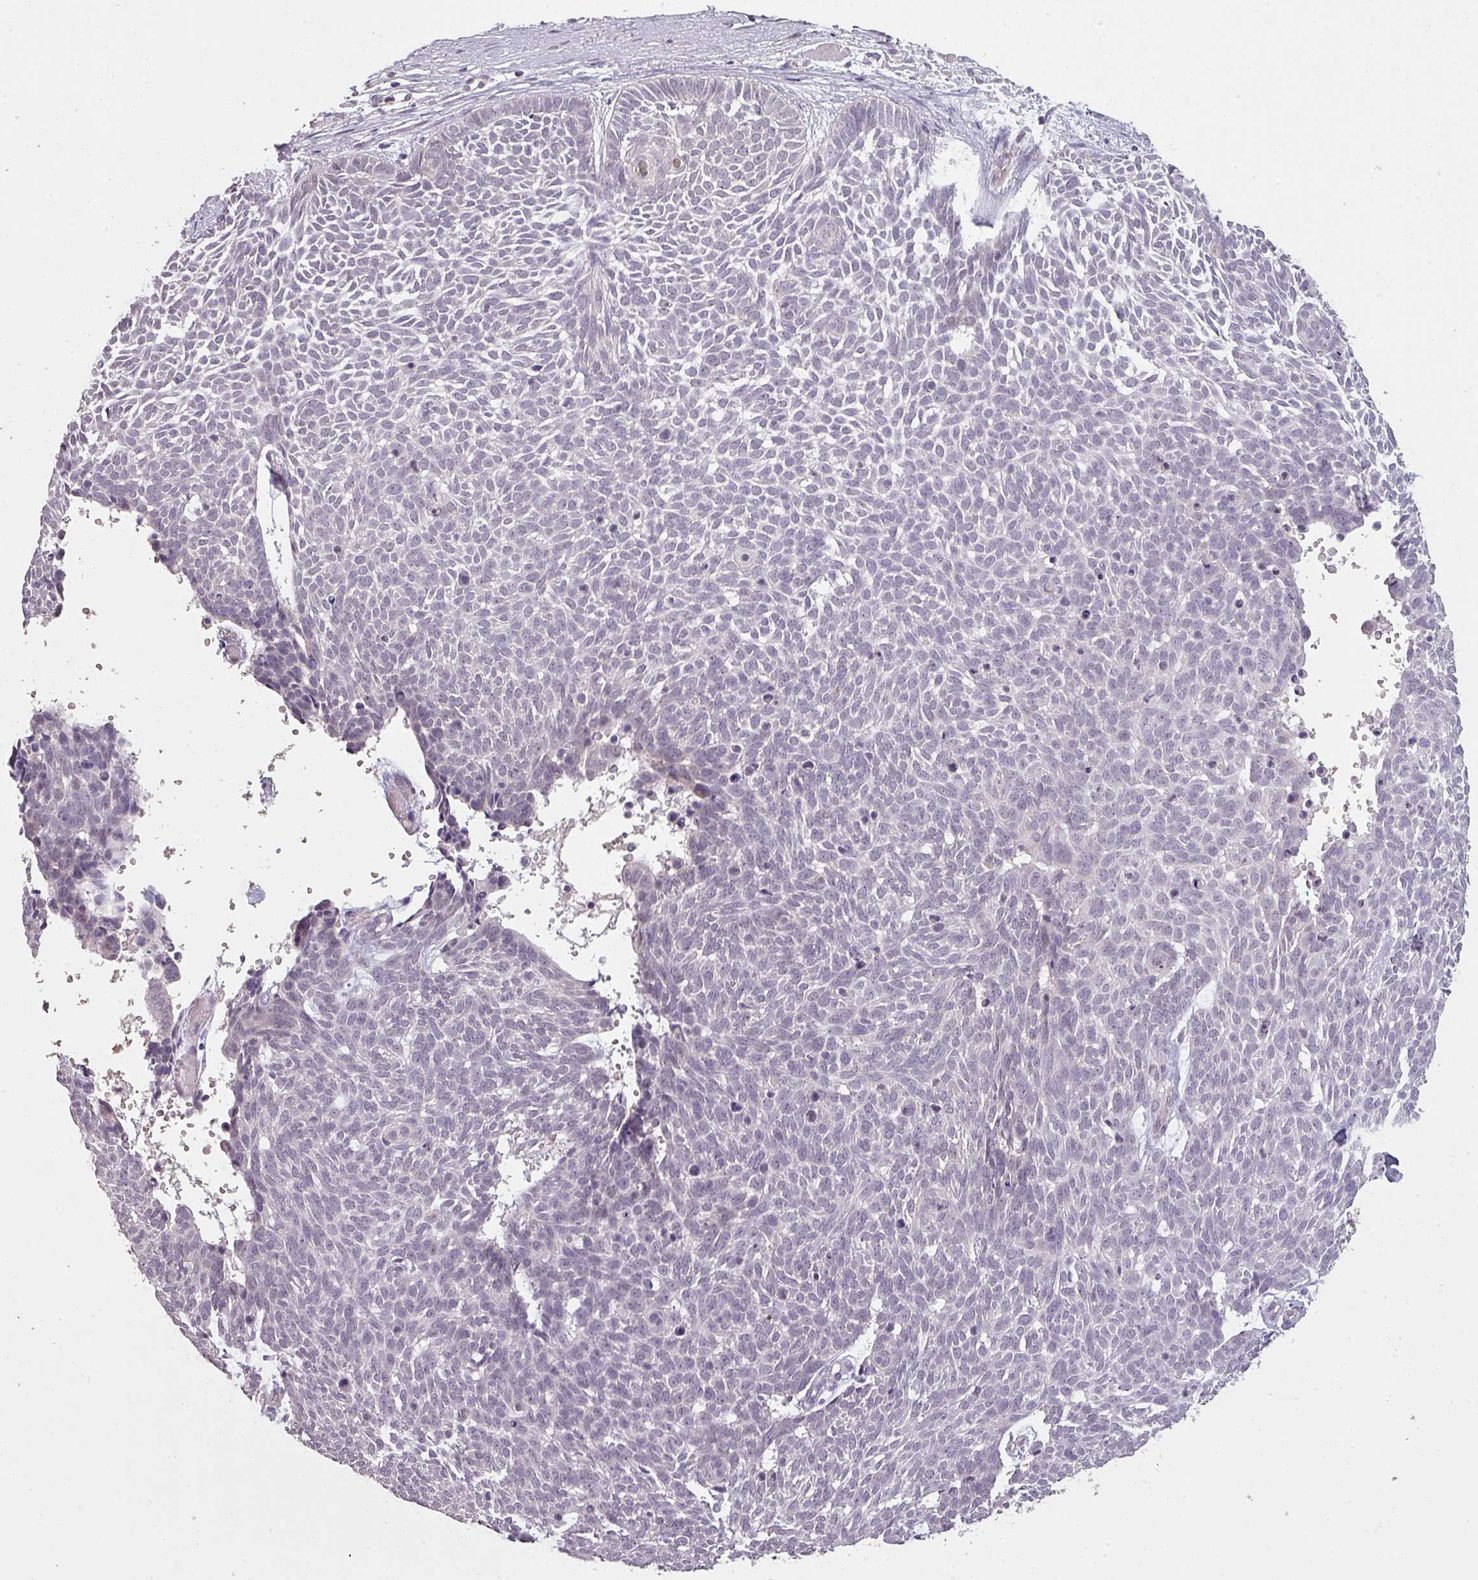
{"staining": {"intensity": "negative", "quantity": "none", "location": "none"}, "tissue": "skin cancer", "cell_type": "Tumor cells", "image_type": "cancer", "snomed": [{"axis": "morphology", "description": "Basal cell carcinoma"}, {"axis": "topography", "description": "Skin"}], "caption": "Image shows no significant protein expression in tumor cells of skin cancer.", "gene": "LYPLA1", "patient": {"sex": "male", "age": 61}}